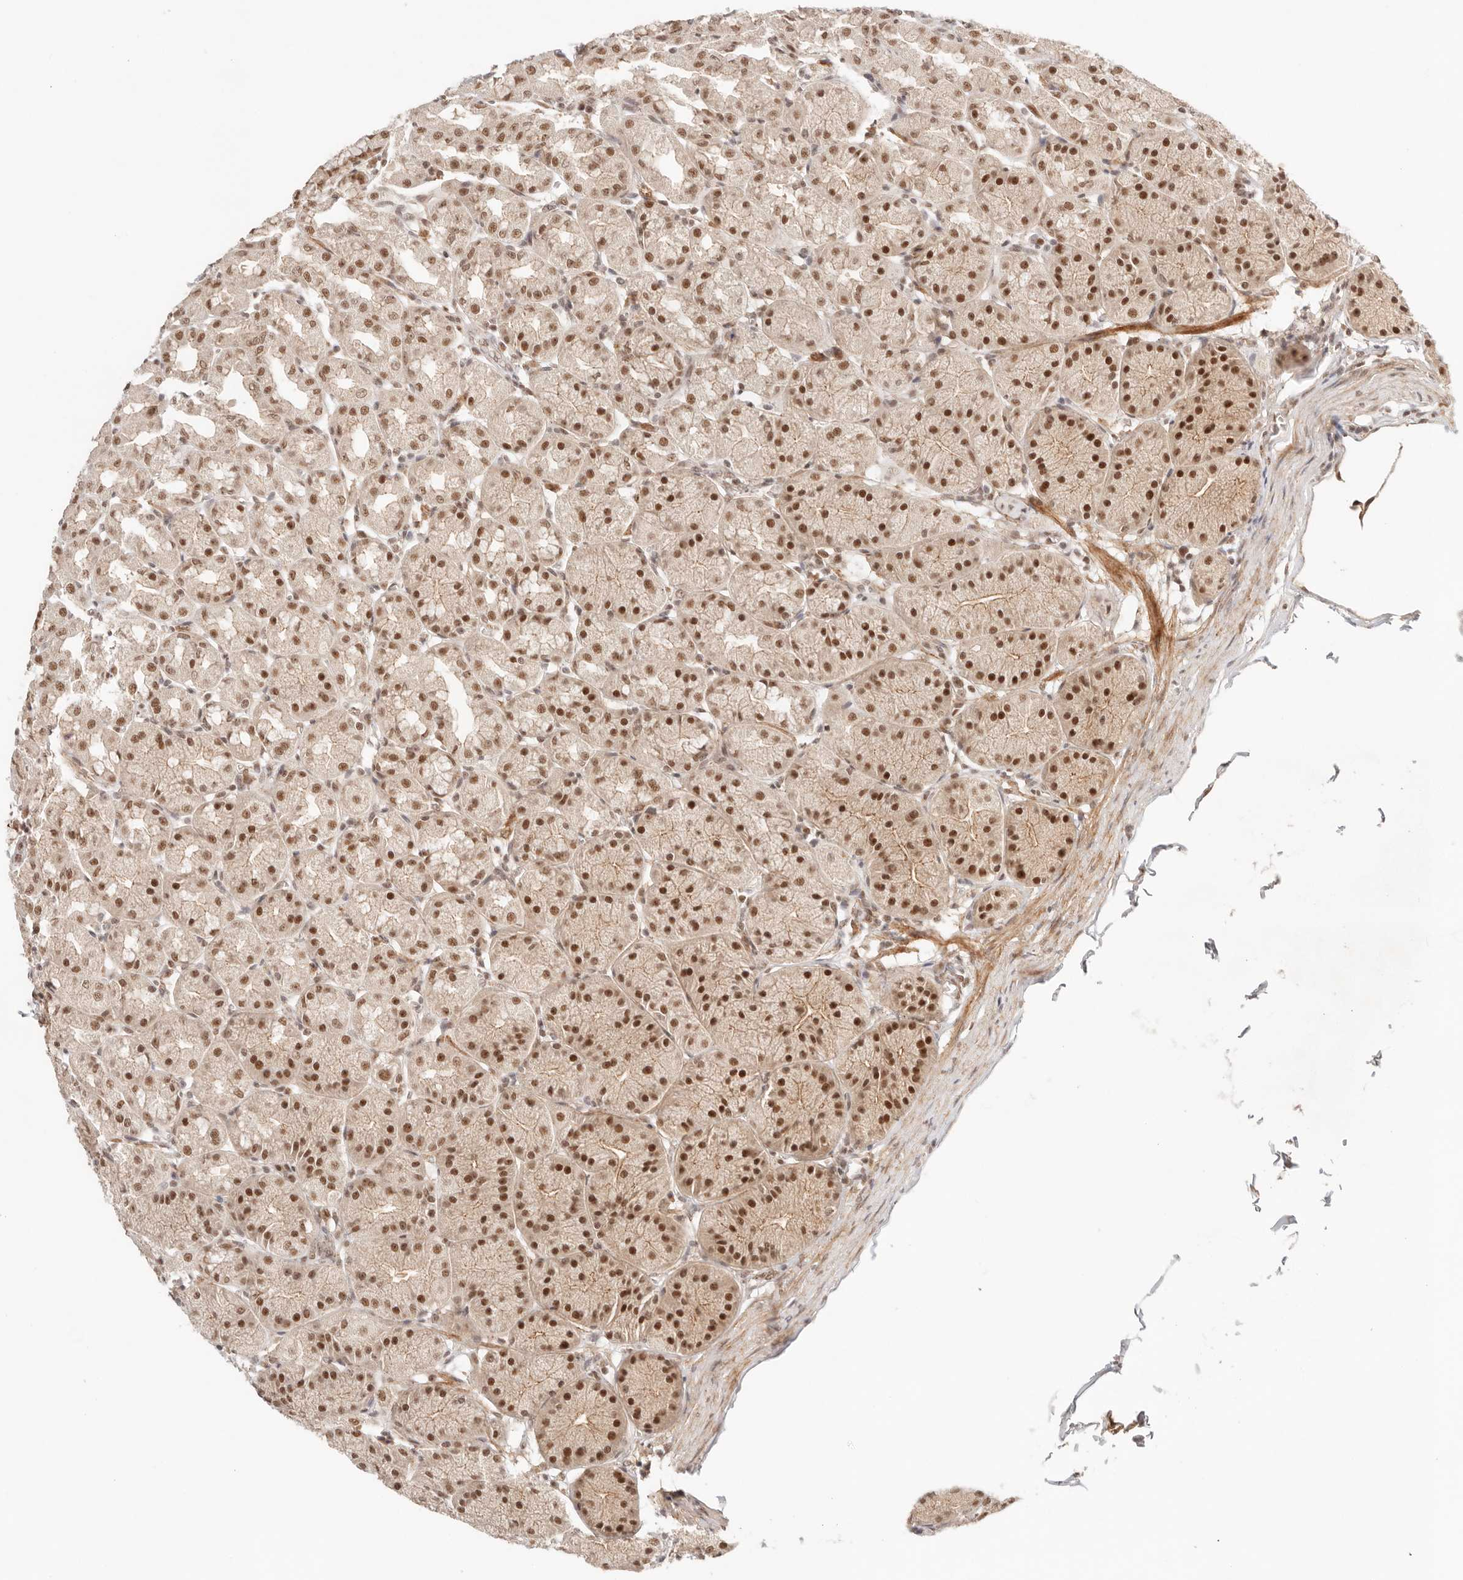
{"staining": {"intensity": "strong", "quantity": ">75%", "location": "nuclear"}, "tissue": "stomach", "cell_type": "Glandular cells", "image_type": "normal", "snomed": [{"axis": "morphology", "description": "Normal tissue, NOS"}, {"axis": "topography", "description": "Stomach"}], "caption": "A high amount of strong nuclear expression is present in approximately >75% of glandular cells in benign stomach. (Stains: DAB (3,3'-diaminobenzidine) in brown, nuclei in blue, Microscopy: brightfield microscopy at high magnification).", "gene": "GTF2E2", "patient": {"sex": "male", "age": 42}}